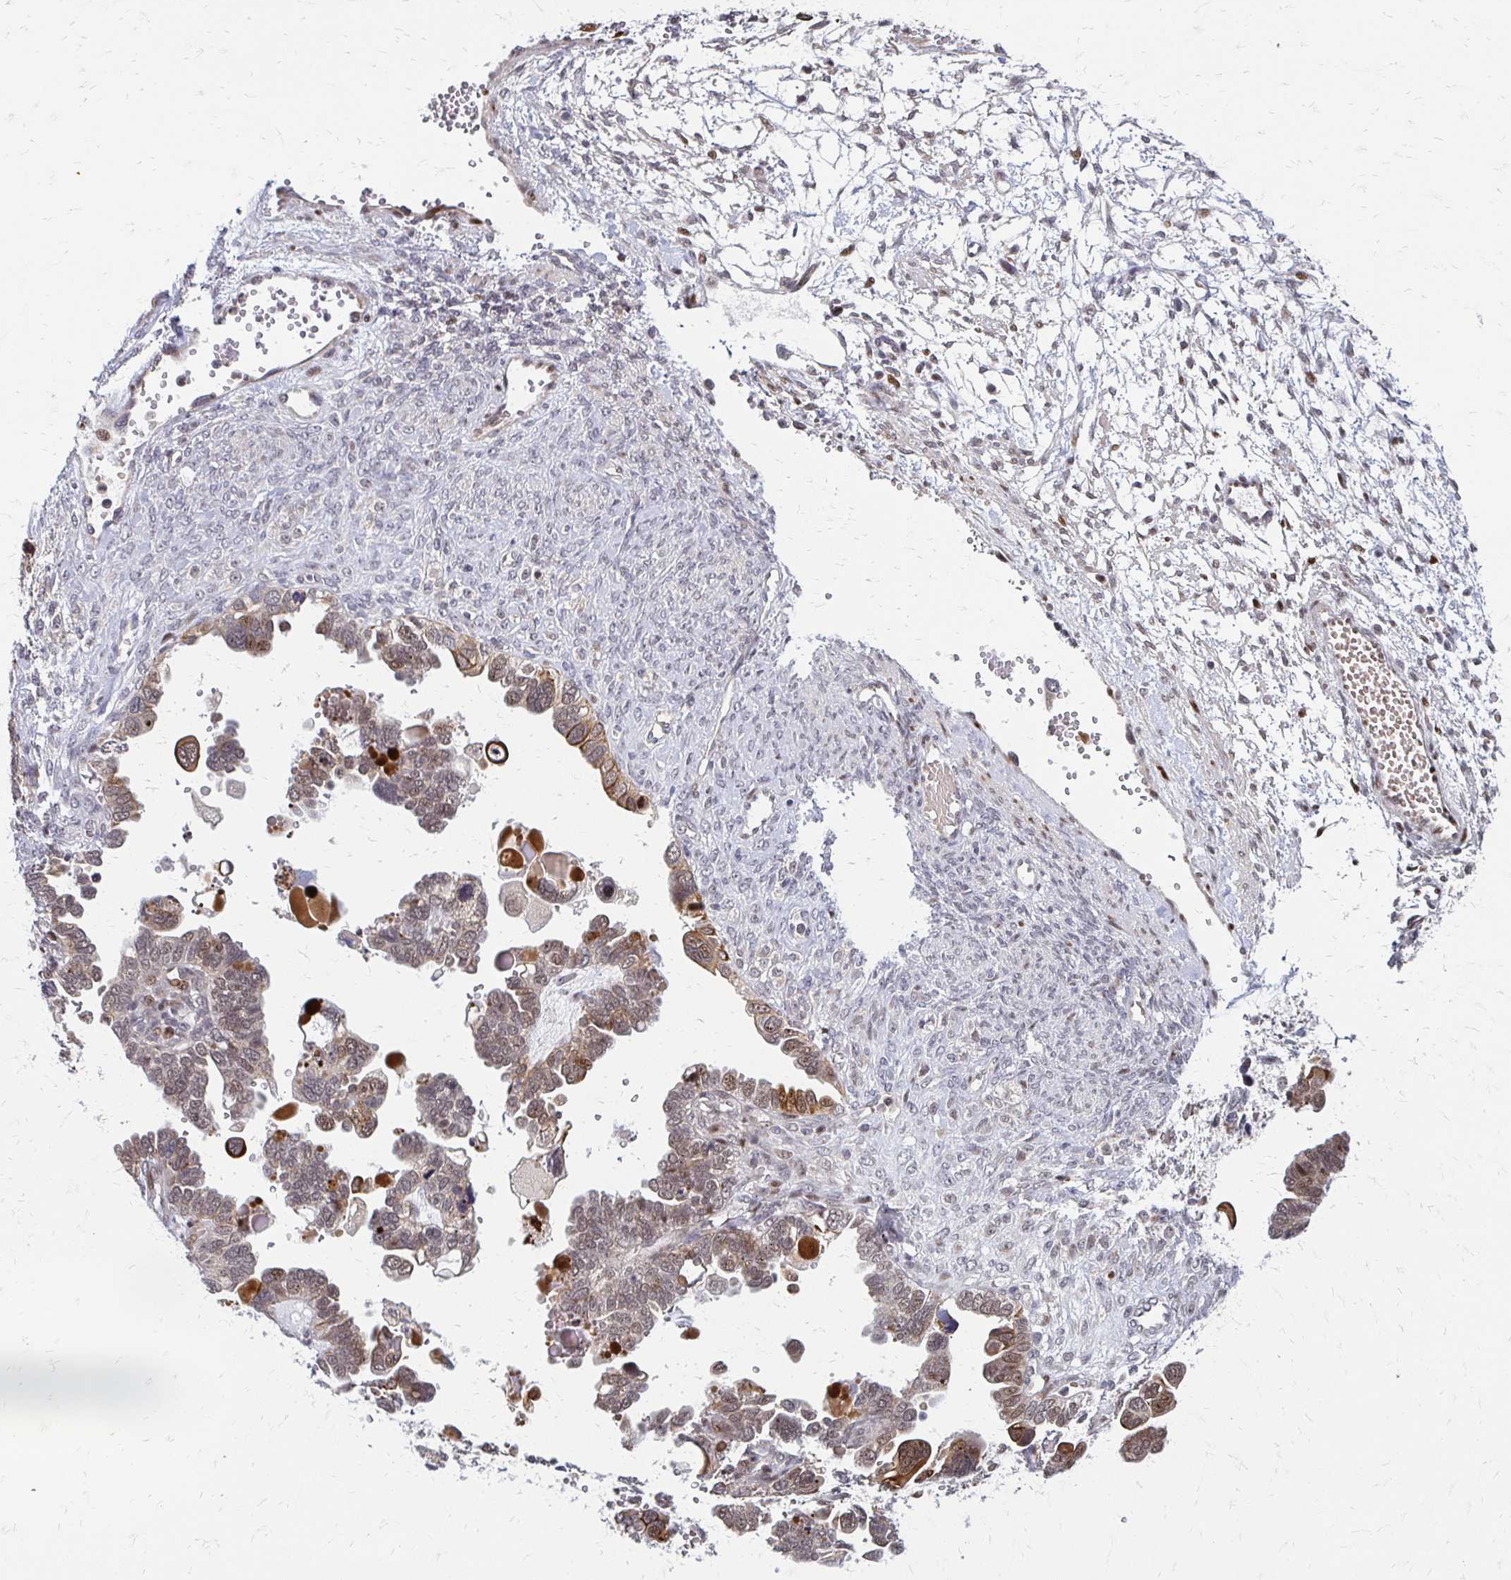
{"staining": {"intensity": "moderate", "quantity": "25%-75%", "location": "cytoplasmic/membranous,nuclear"}, "tissue": "ovarian cancer", "cell_type": "Tumor cells", "image_type": "cancer", "snomed": [{"axis": "morphology", "description": "Cystadenocarcinoma, serous, NOS"}, {"axis": "topography", "description": "Ovary"}], "caption": "Tumor cells show medium levels of moderate cytoplasmic/membranous and nuclear expression in approximately 25%-75% of cells in serous cystadenocarcinoma (ovarian). The staining was performed using DAB, with brown indicating positive protein expression. Nuclei are stained blue with hematoxylin.", "gene": "TRIR", "patient": {"sex": "female", "age": 51}}